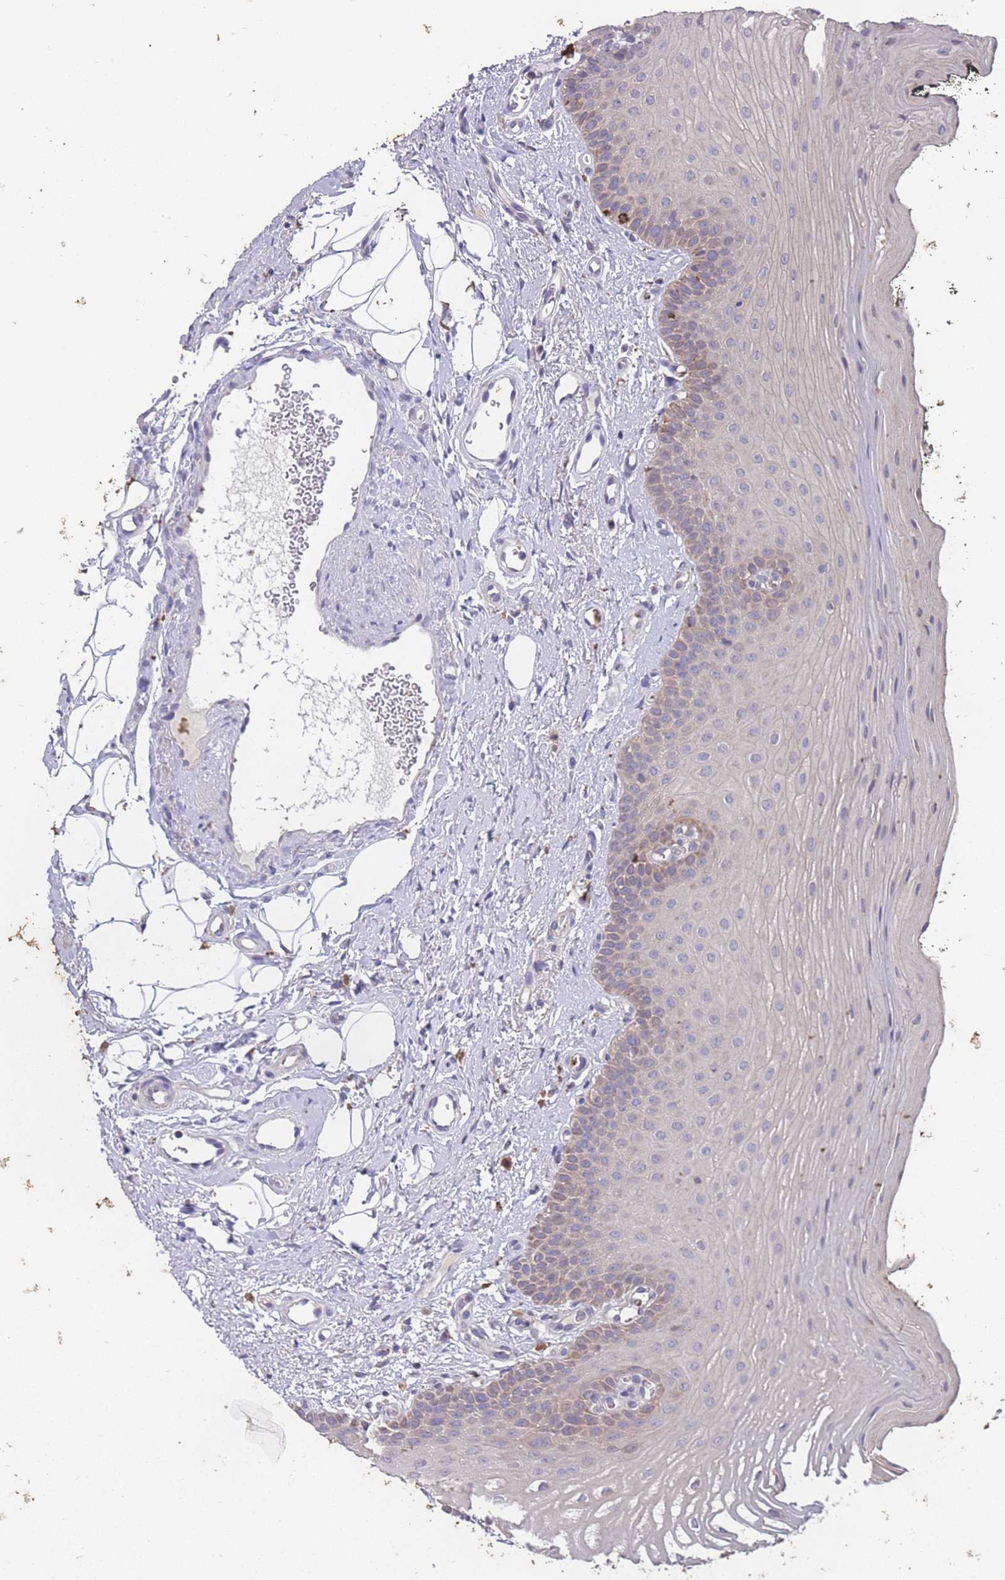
{"staining": {"intensity": "weak", "quantity": "<25%", "location": "cytoplasmic/membranous"}, "tissue": "oral mucosa", "cell_type": "Squamous epithelial cells", "image_type": "normal", "snomed": [{"axis": "morphology", "description": "No evidence of malignacy"}, {"axis": "topography", "description": "Oral tissue"}, {"axis": "topography", "description": "Head-Neck"}], "caption": "High power microscopy micrograph of an immunohistochemistry (IHC) micrograph of benign oral mucosa, revealing no significant expression in squamous epithelial cells.", "gene": "STIM2", "patient": {"sex": "male", "age": 68}}